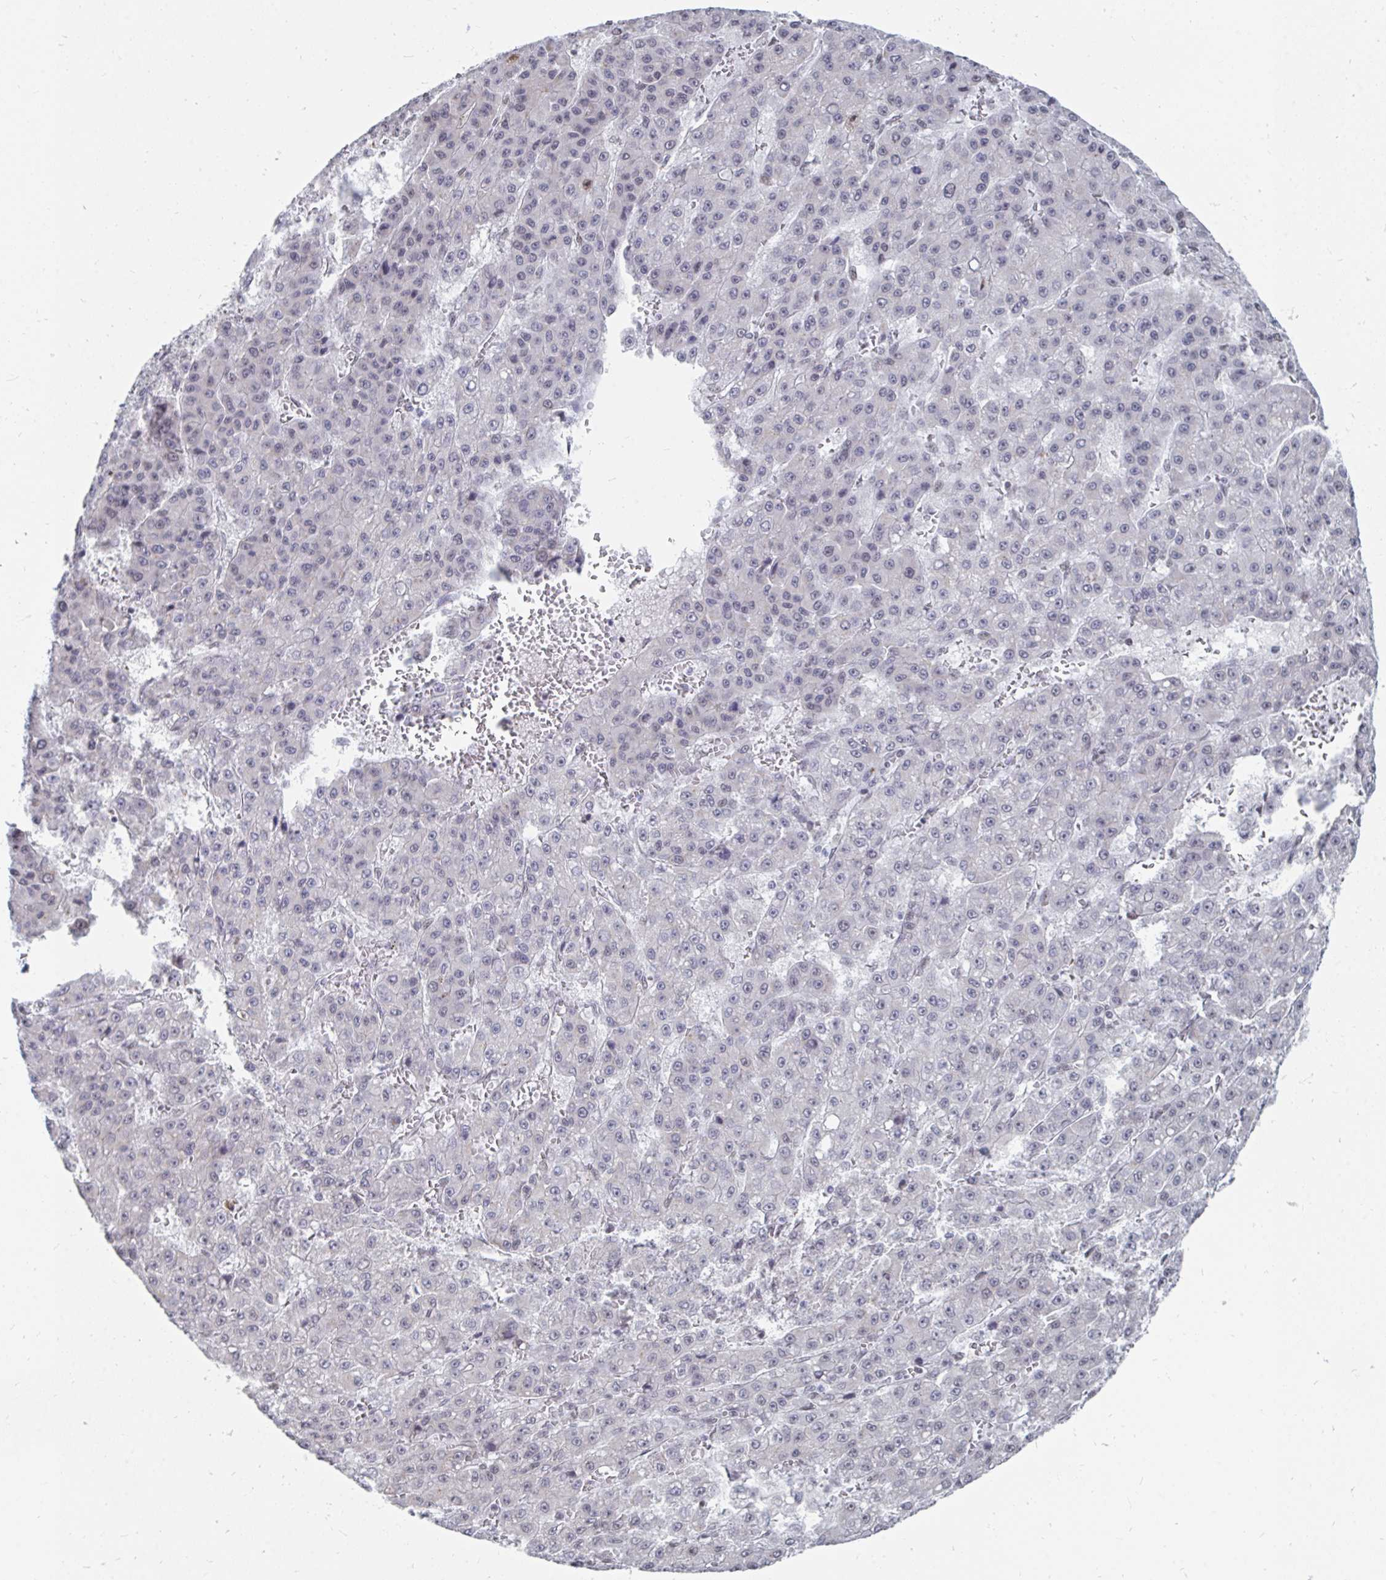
{"staining": {"intensity": "negative", "quantity": "none", "location": "none"}, "tissue": "liver cancer", "cell_type": "Tumor cells", "image_type": "cancer", "snomed": [{"axis": "morphology", "description": "Carcinoma, Hepatocellular, NOS"}, {"axis": "topography", "description": "Liver"}], "caption": "Image shows no significant protein expression in tumor cells of liver hepatocellular carcinoma.", "gene": "TRIP12", "patient": {"sex": "male", "age": 70}}